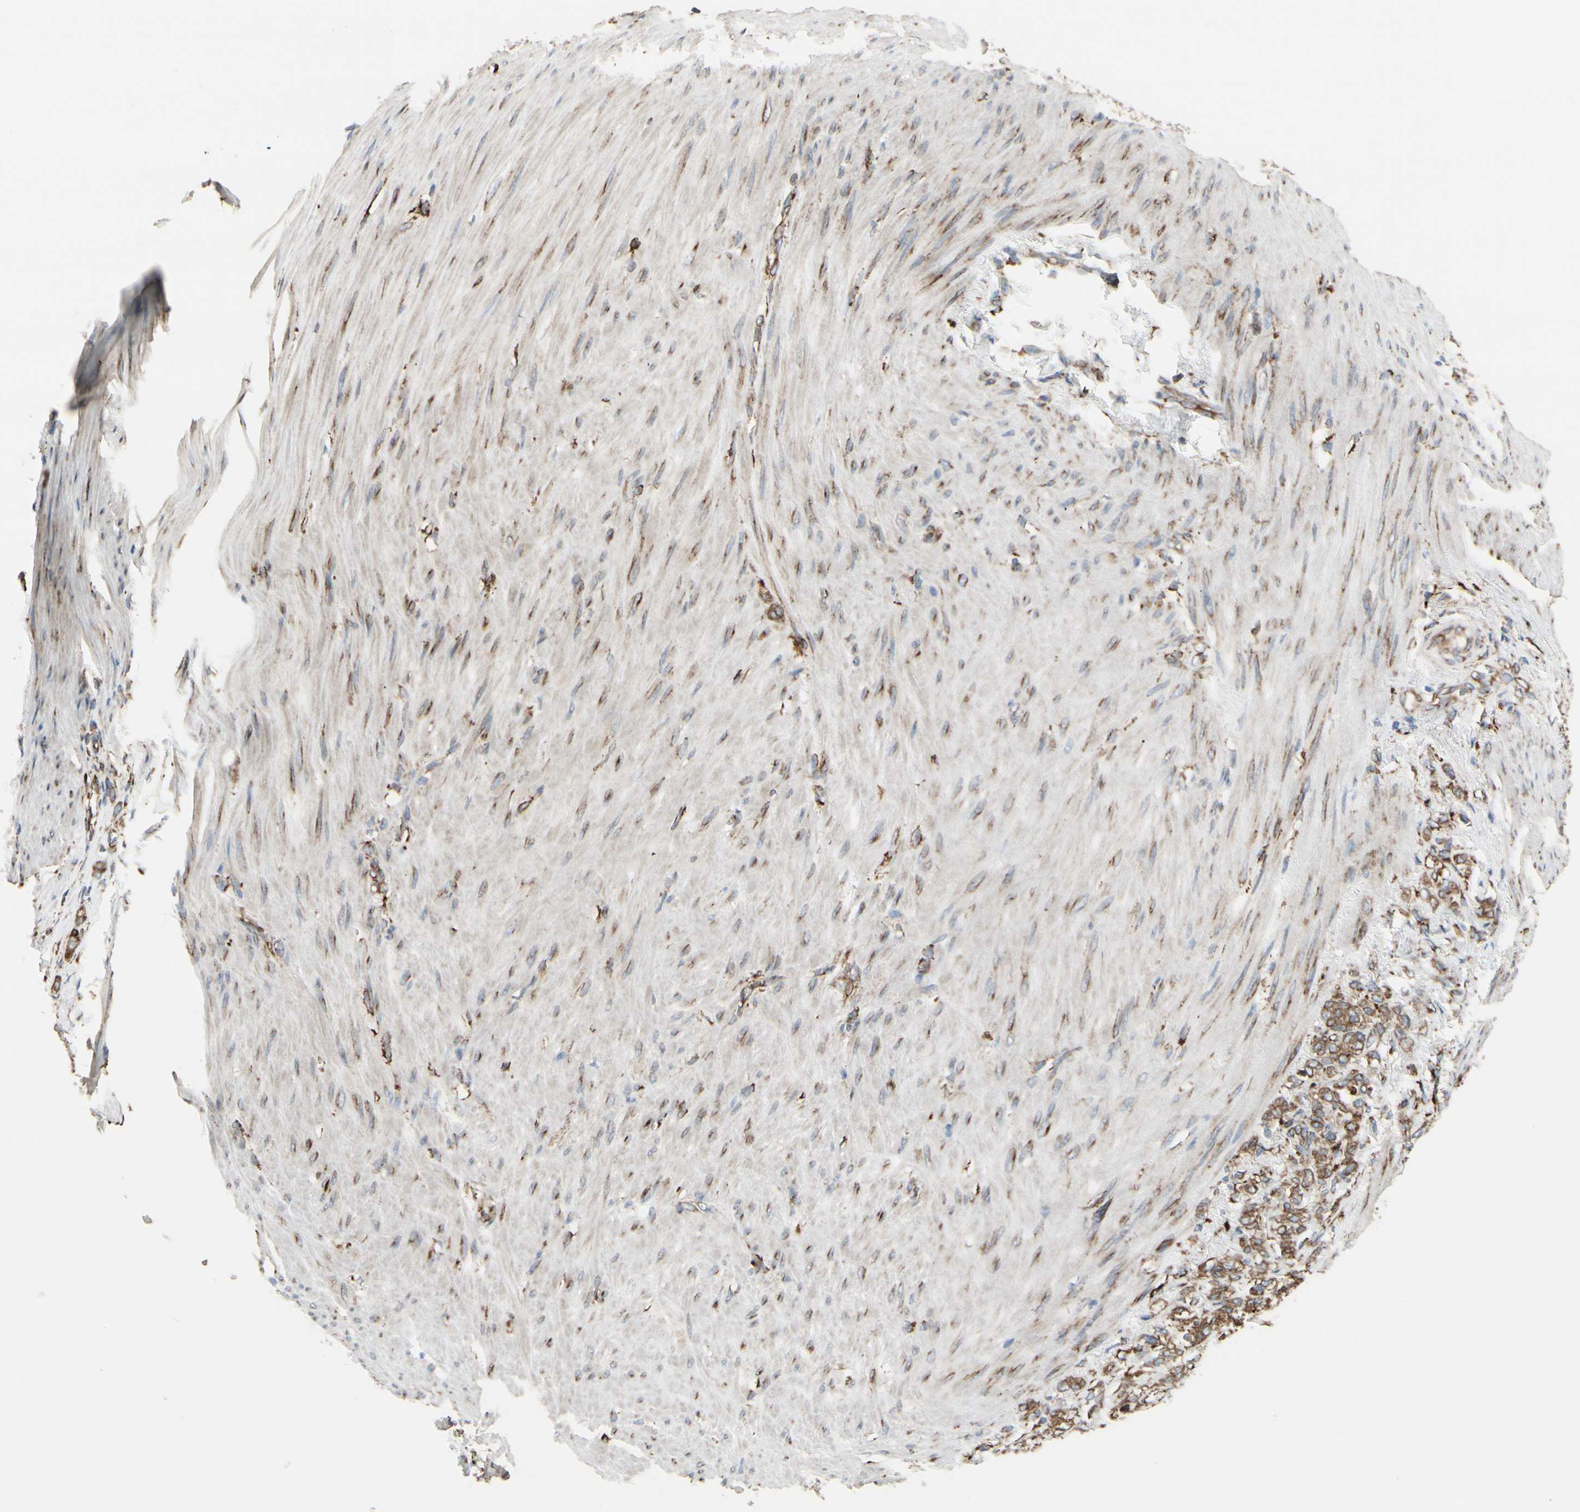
{"staining": {"intensity": "moderate", "quantity": ">75%", "location": "cytoplasmic/membranous"}, "tissue": "stomach cancer", "cell_type": "Tumor cells", "image_type": "cancer", "snomed": [{"axis": "morphology", "description": "Adenocarcinoma, NOS"}, {"axis": "topography", "description": "Stomach"}], "caption": "Immunohistochemistry (IHC) micrograph of stomach cancer stained for a protein (brown), which exhibits medium levels of moderate cytoplasmic/membranous expression in approximately >75% of tumor cells.", "gene": "RRBP1", "patient": {"sex": "male", "age": 82}}